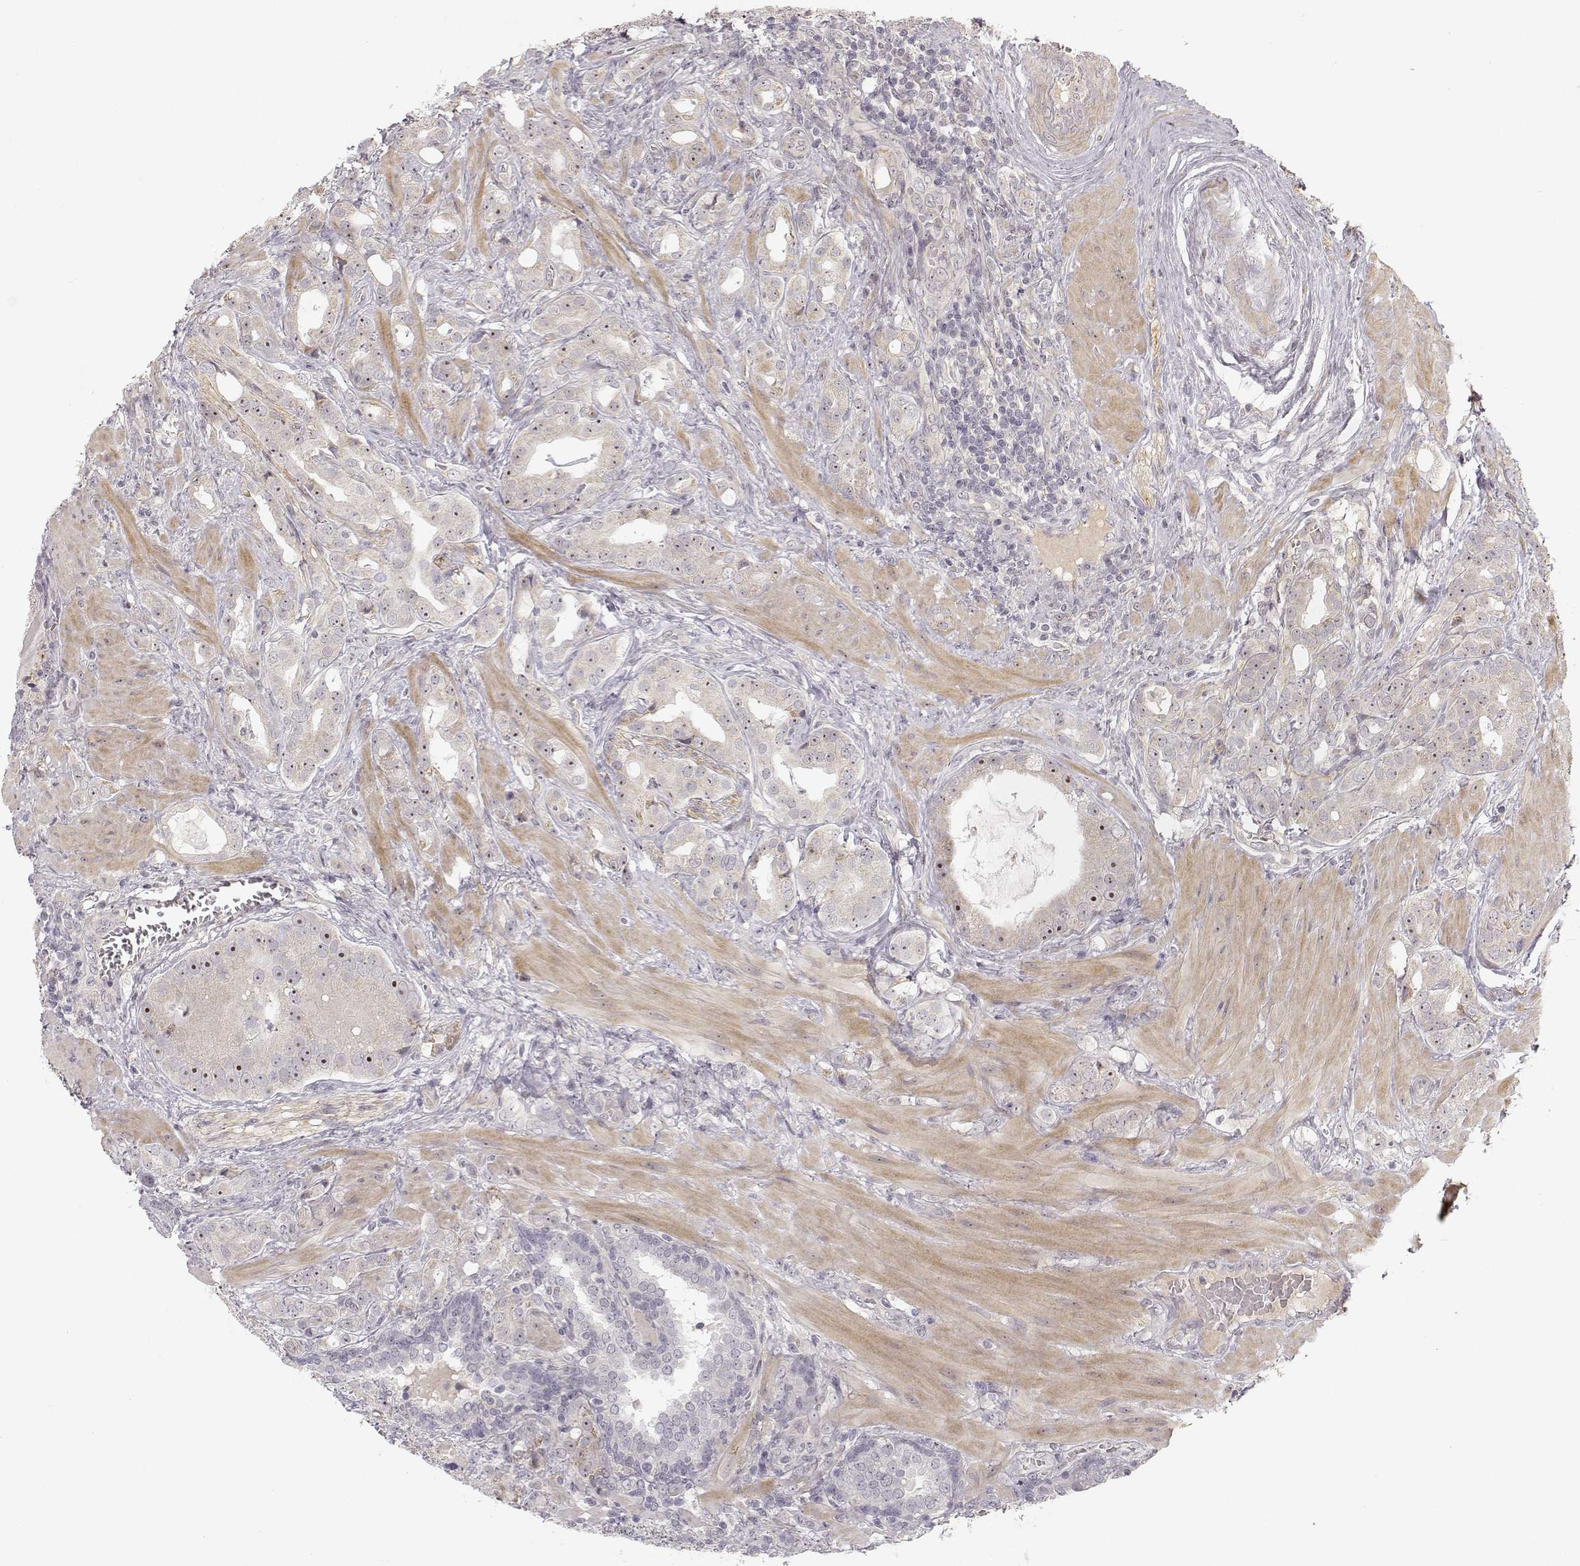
{"staining": {"intensity": "weak", "quantity": ">75%", "location": "cytoplasmic/membranous,nuclear"}, "tissue": "prostate cancer", "cell_type": "Tumor cells", "image_type": "cancer", "snomed": [{"axis": "morphology", "description": "Adenocarcinoma, NOS"}, {"axis": "topography", "description": "Prostate"}], "caption": "Protein analysis of prostate cancer (adenocarcinoma) tissue shows weak cytoplasmic/membranous and nuclear staining in about >75% of tumor cells. (DAB IHC with brightfield microscopy, high magnification).", "gene": "MED12L", "patient": {"sex": "male", "age": 57}}